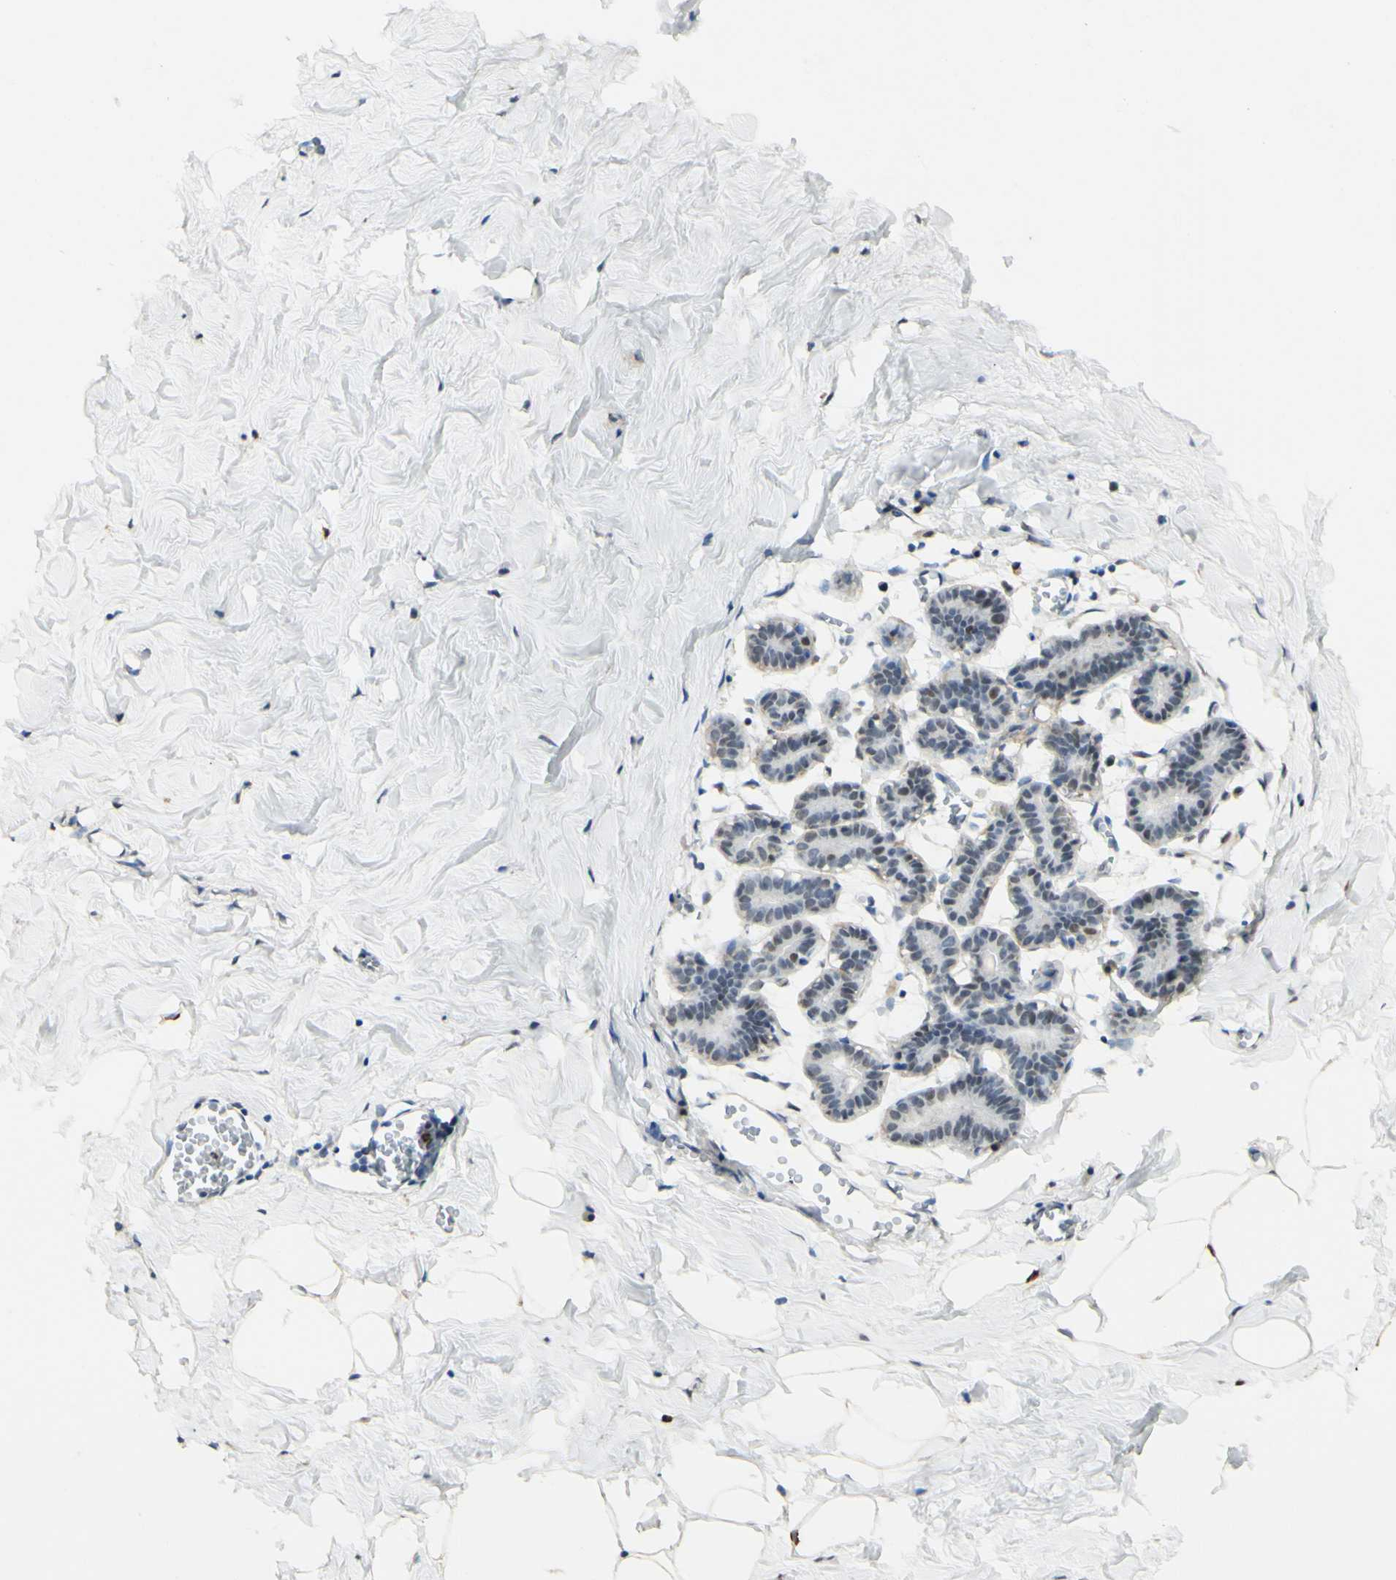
{"staining": {"intensity": "negative", "quantity": "none", "location": "none"}, "tissue": "breast", "cell_type": "Adipocytes", "image_type": "normal", "snomed": [{"axis": "morphology", "description": "Normal tissue, NOS"}, {"axis": "topography", "description": "Breast"}], "caption": "High magnification brightfield microscopy of normal breast stained with DAB (brown) and counterstained with hematoxylin (blue): adipocytes show no significant positivity.", "gene": "MAP3K4", "patient": {"sex": "female", "age": 27}}